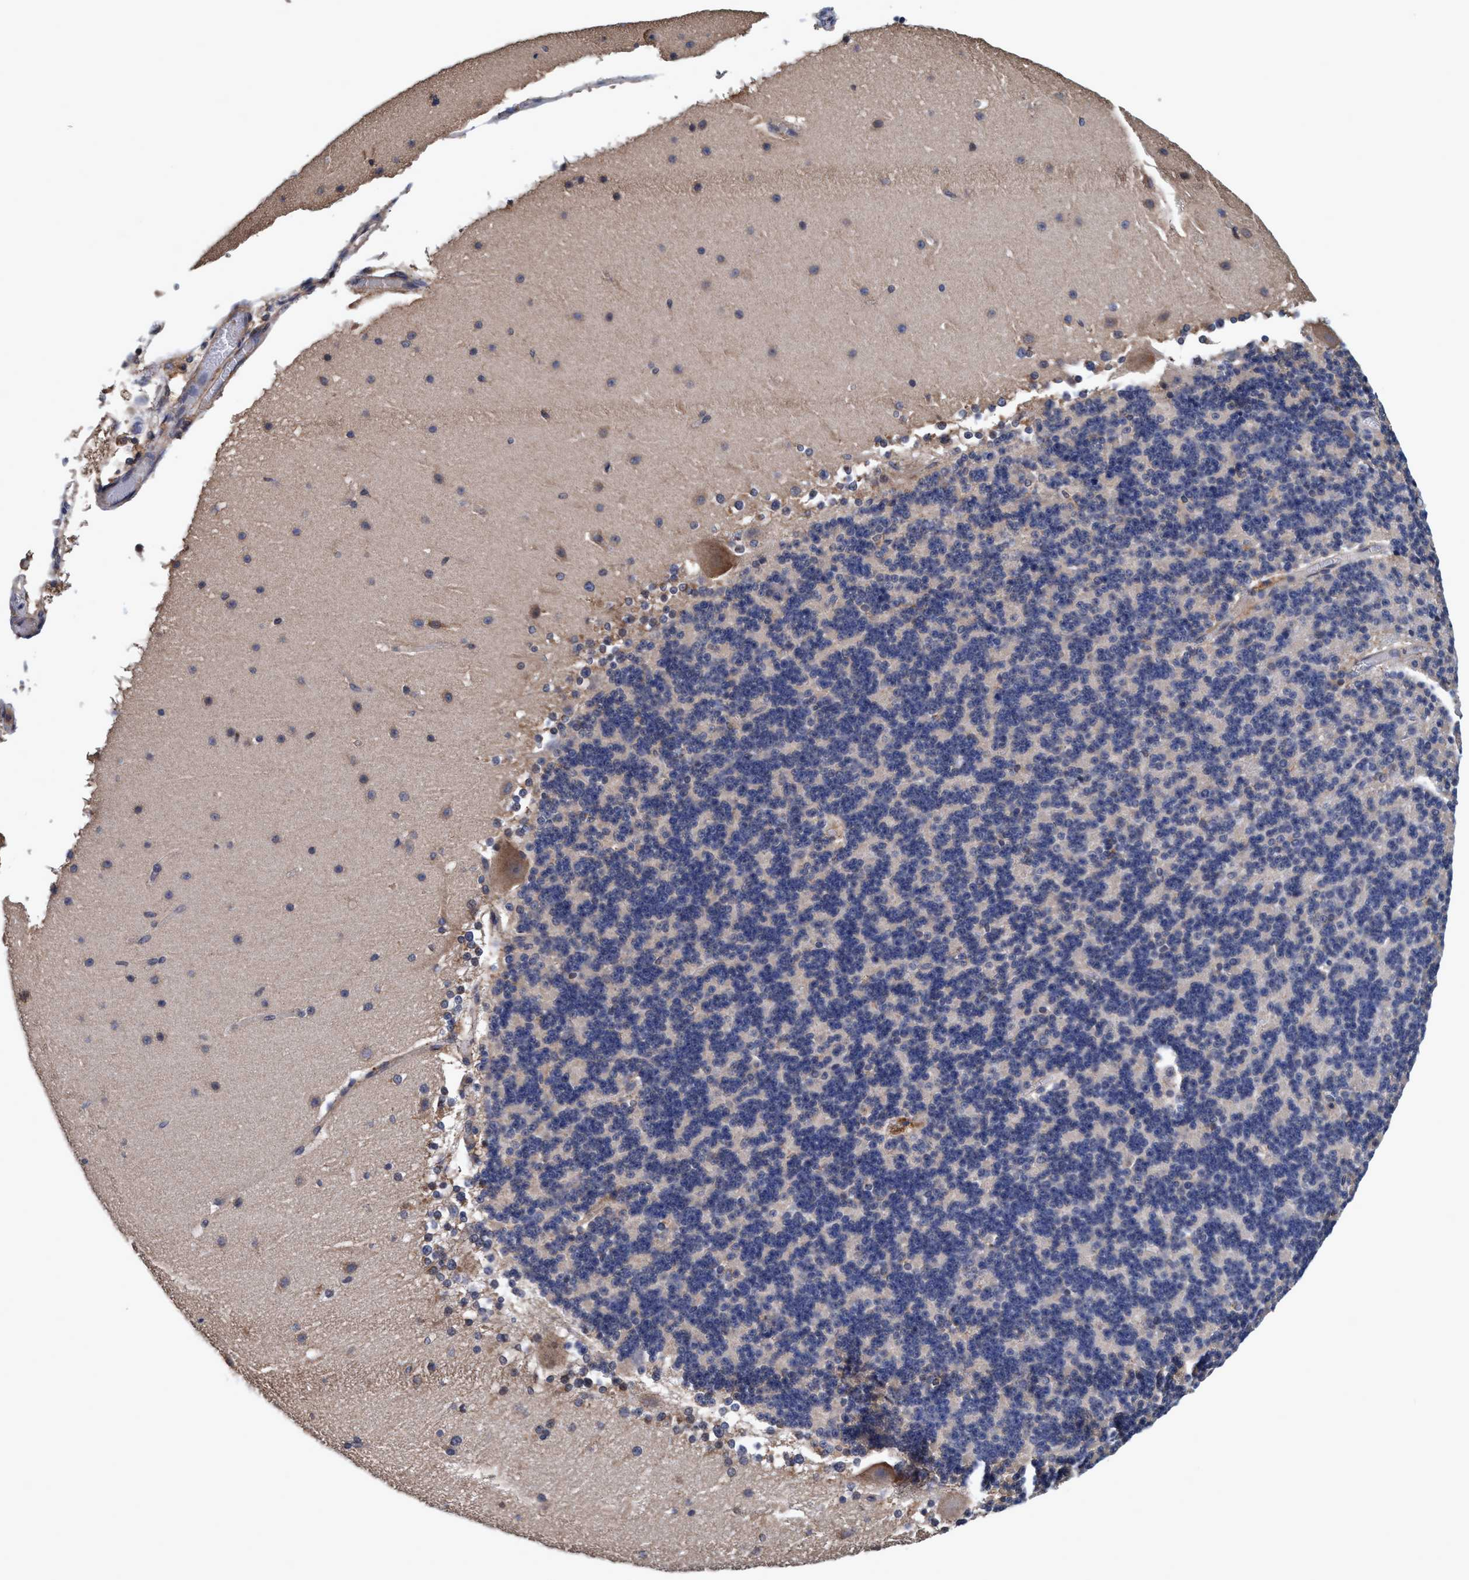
{"staining": {"intensity": "weak", "quantity": "<25%", "location": "cytoplasmic/membranous"}, "tissue": "cerebellum", "cell_type": "Cells in granular layer", "image_type": "normal", "snomed": [{"axis": "morphology", "description": "Normal tissue, NOS"}, {"axis": "topography", "description": "Cerebellum"}], "caption": "This micrograph is of normal cerebellum stained with immunohistochemistry to label a protein in brown with the nuclei are counter-stained blue. There is no positivity in cells in granular layer.", "gene": "CALCOCO2", "patient": {"sex": "female", "age": 19}}